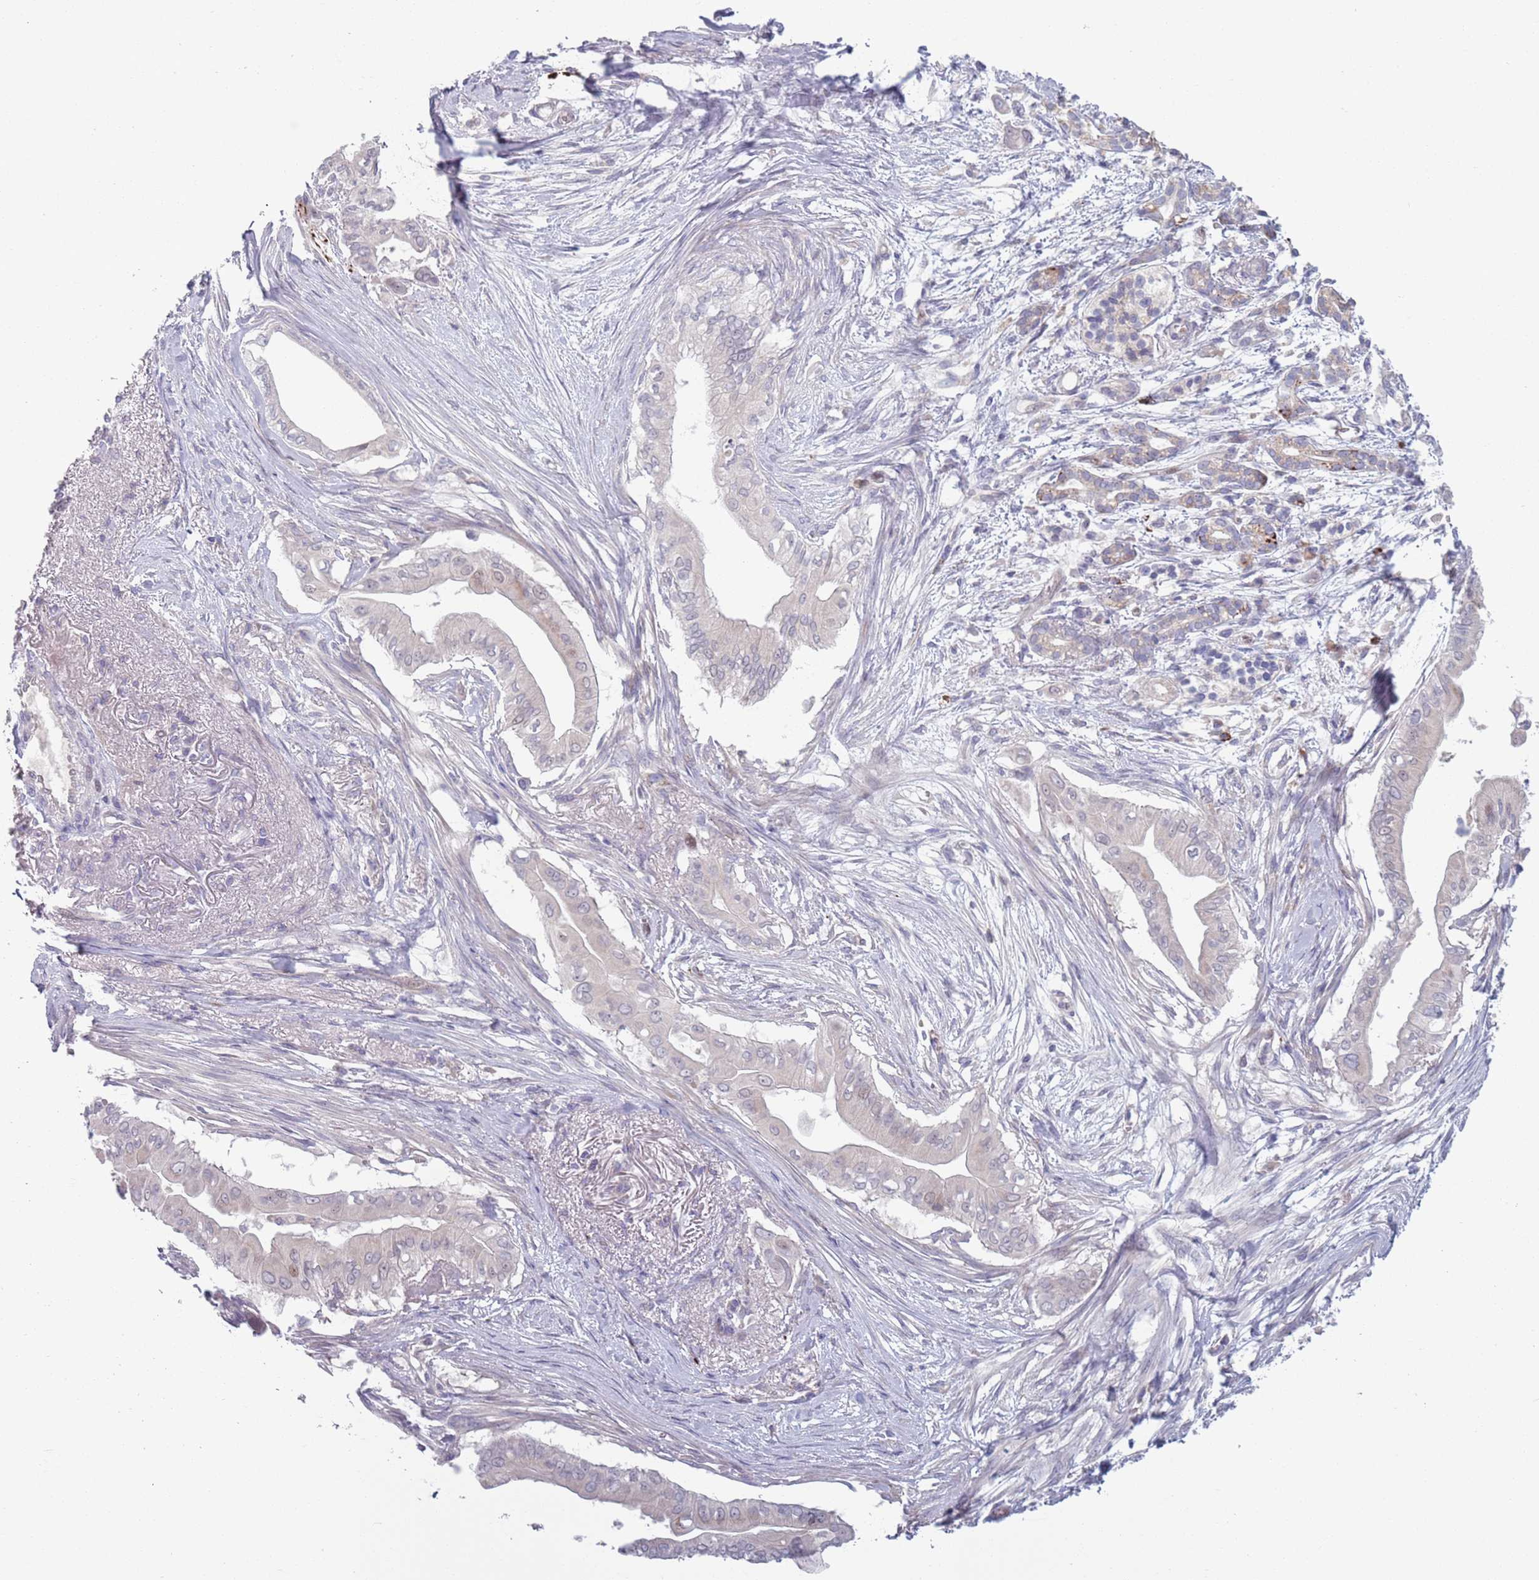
{"staining": {"intensity": "negative", "quantity": "none", "location": "none"}, "tissue": "pancreatic cancer", "cell_type": "Tumor cells", "image_type": "cancer", "snomed": [{"axis": "morphology", "description": "Adenocarcinoma, NOS"}, {"axis": "topography", "description": "Pancreas"}], "caption": "Immunohistochemistry micrograph of pancreatic cancer (adenocarcinoma) stained for a protein (brown), which shows no expression in tumor cells. The staining was performed using DAB (3,3'-diaminobenzidine) to visualize the protein expression in brown, while the nuclei were stained in blue with hematoxylin (Magnification: 20x).", "gene": "TYW1", "patient": {"sex": "male", "age": 71}}